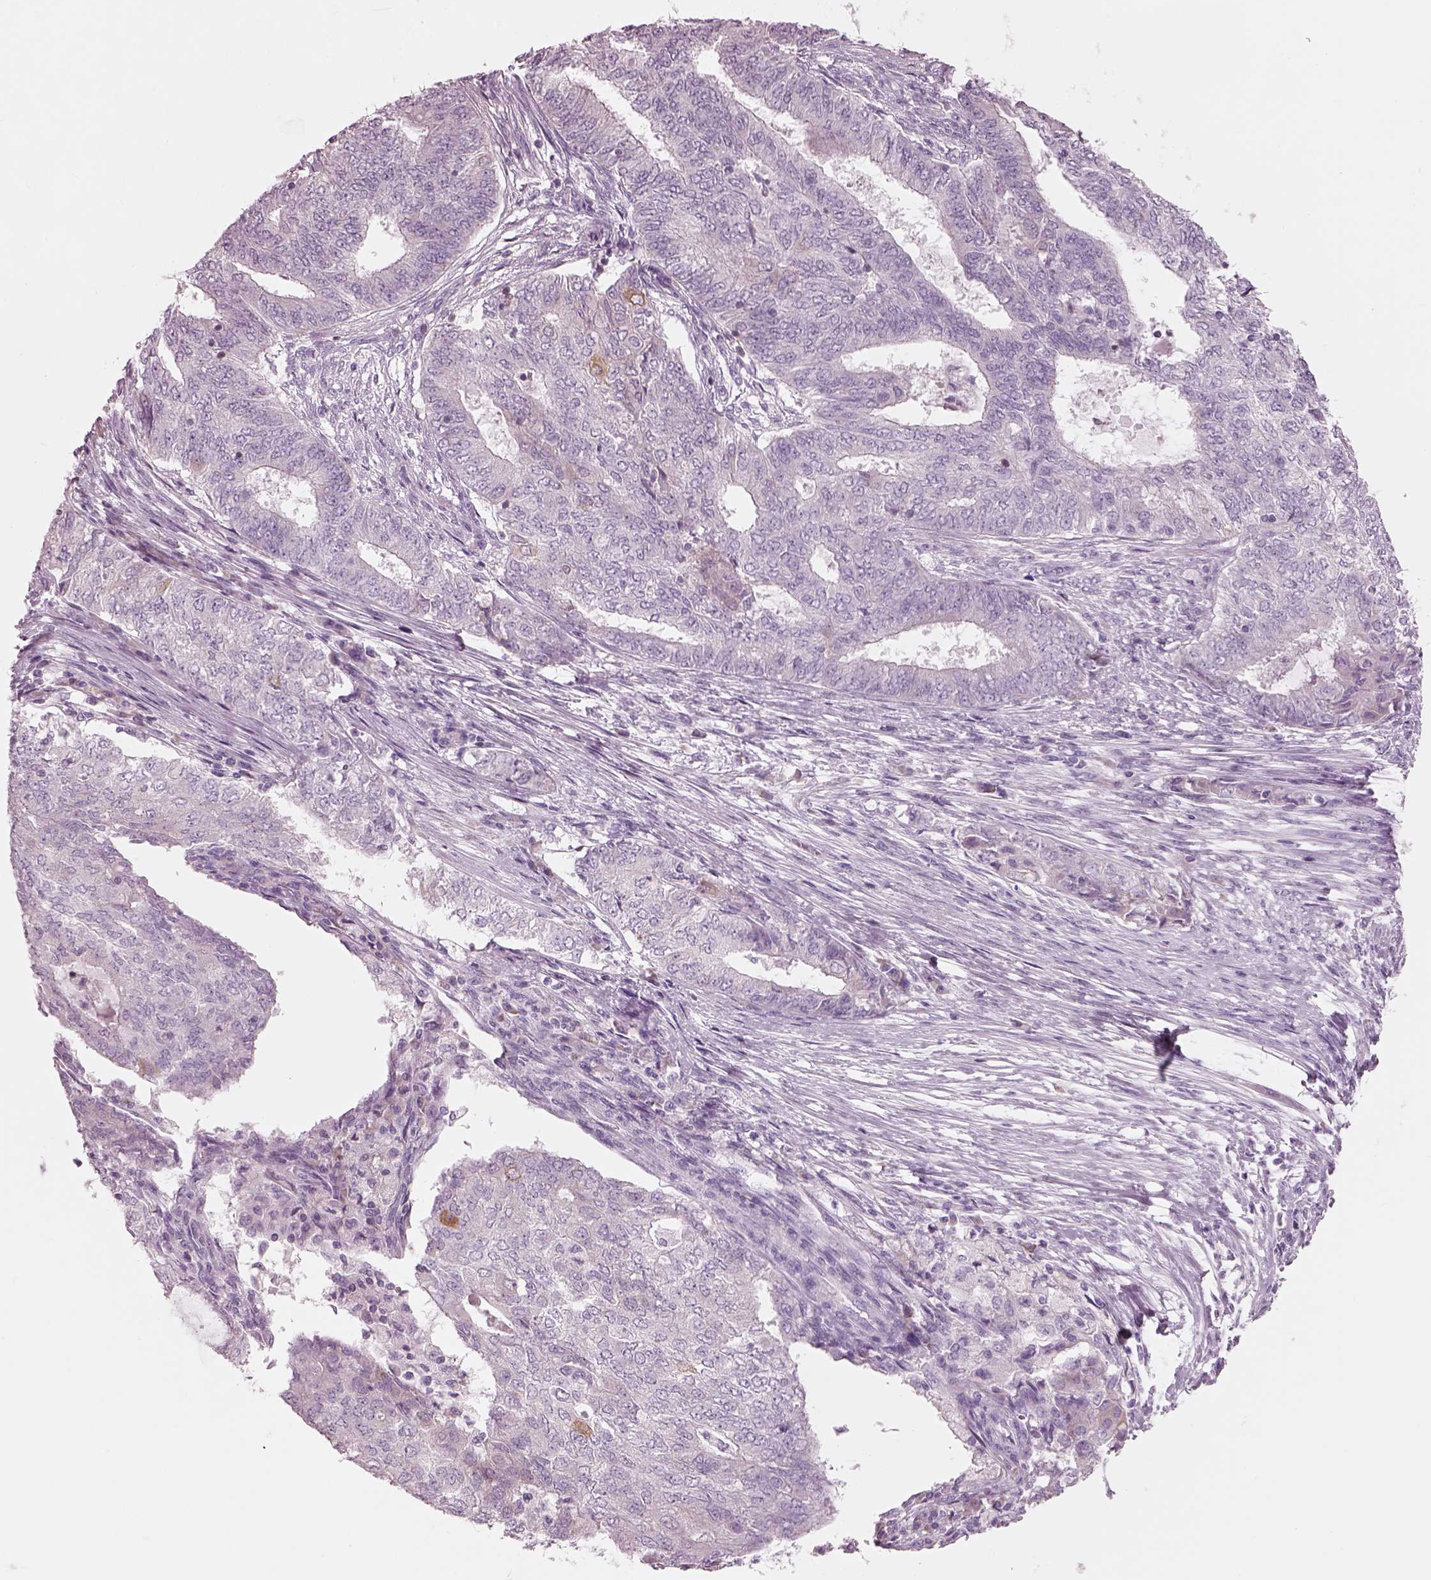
{"staining": {"intensity": "negative", "quantity": "none", "location": "none"}, "tissue": "endometrial cancer", "cell_type": "Tumor cells", "image_type": "cancer", "snomed": [{"axis": "morphology", "description": "Adenocarcinoma, NOS"}, {"axis": "topography", "description": "Endometrium"}], "caption": "Immunohistochemistry (IHC) image of endometrial cancer stained for a protein (brown), which shows no positivity in tumor cells.", "gene": "SLC27A2", "patient": {"sex": "female", "age": 62}}